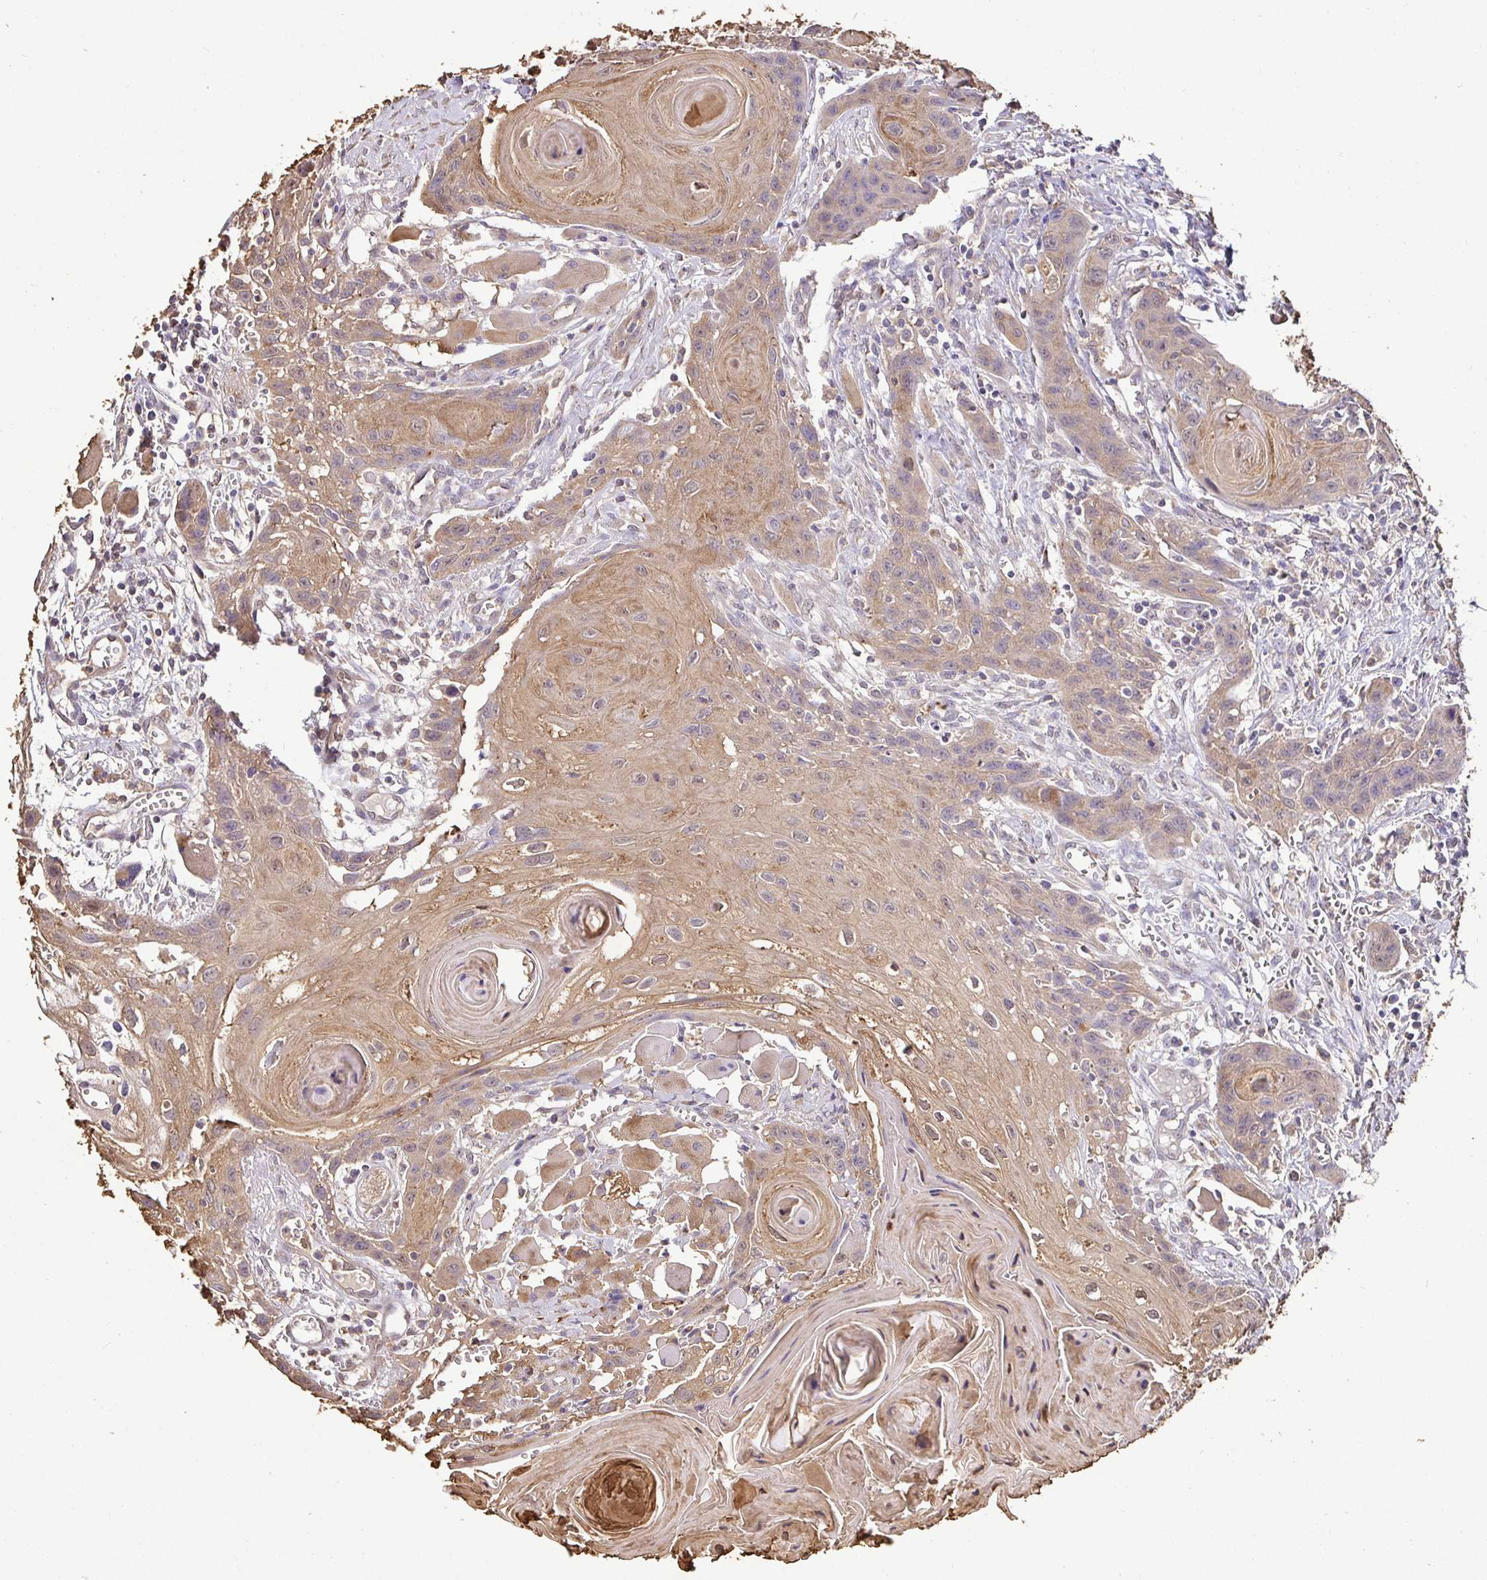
{"staining": {"intensity": "moderate", "quantity": ">75%", "location": "cytoplasmic/membranous"}, "tissue": "head and neck cancer", "cell_type": "Tumor cells", "image_type": "cancer", "snomed": [{"axis": "morphology", "description": "Squamous cell carcinoma, NOS"}, {"axis": "topography", "description": "Oral tissue"}, {"axis": "topography", "description": "Head-Neck"}], "caption": "An immunohistochemistry (IHC) image of neoplastic tissue is shown. Protein staining in brown labels moderate cytoplasmic/membranous positivity in head and neck squamous cell carcinoma within tumor cells.", "gene": "MAPK8IP3", "patient": {"sex": "male", "age": 58}}